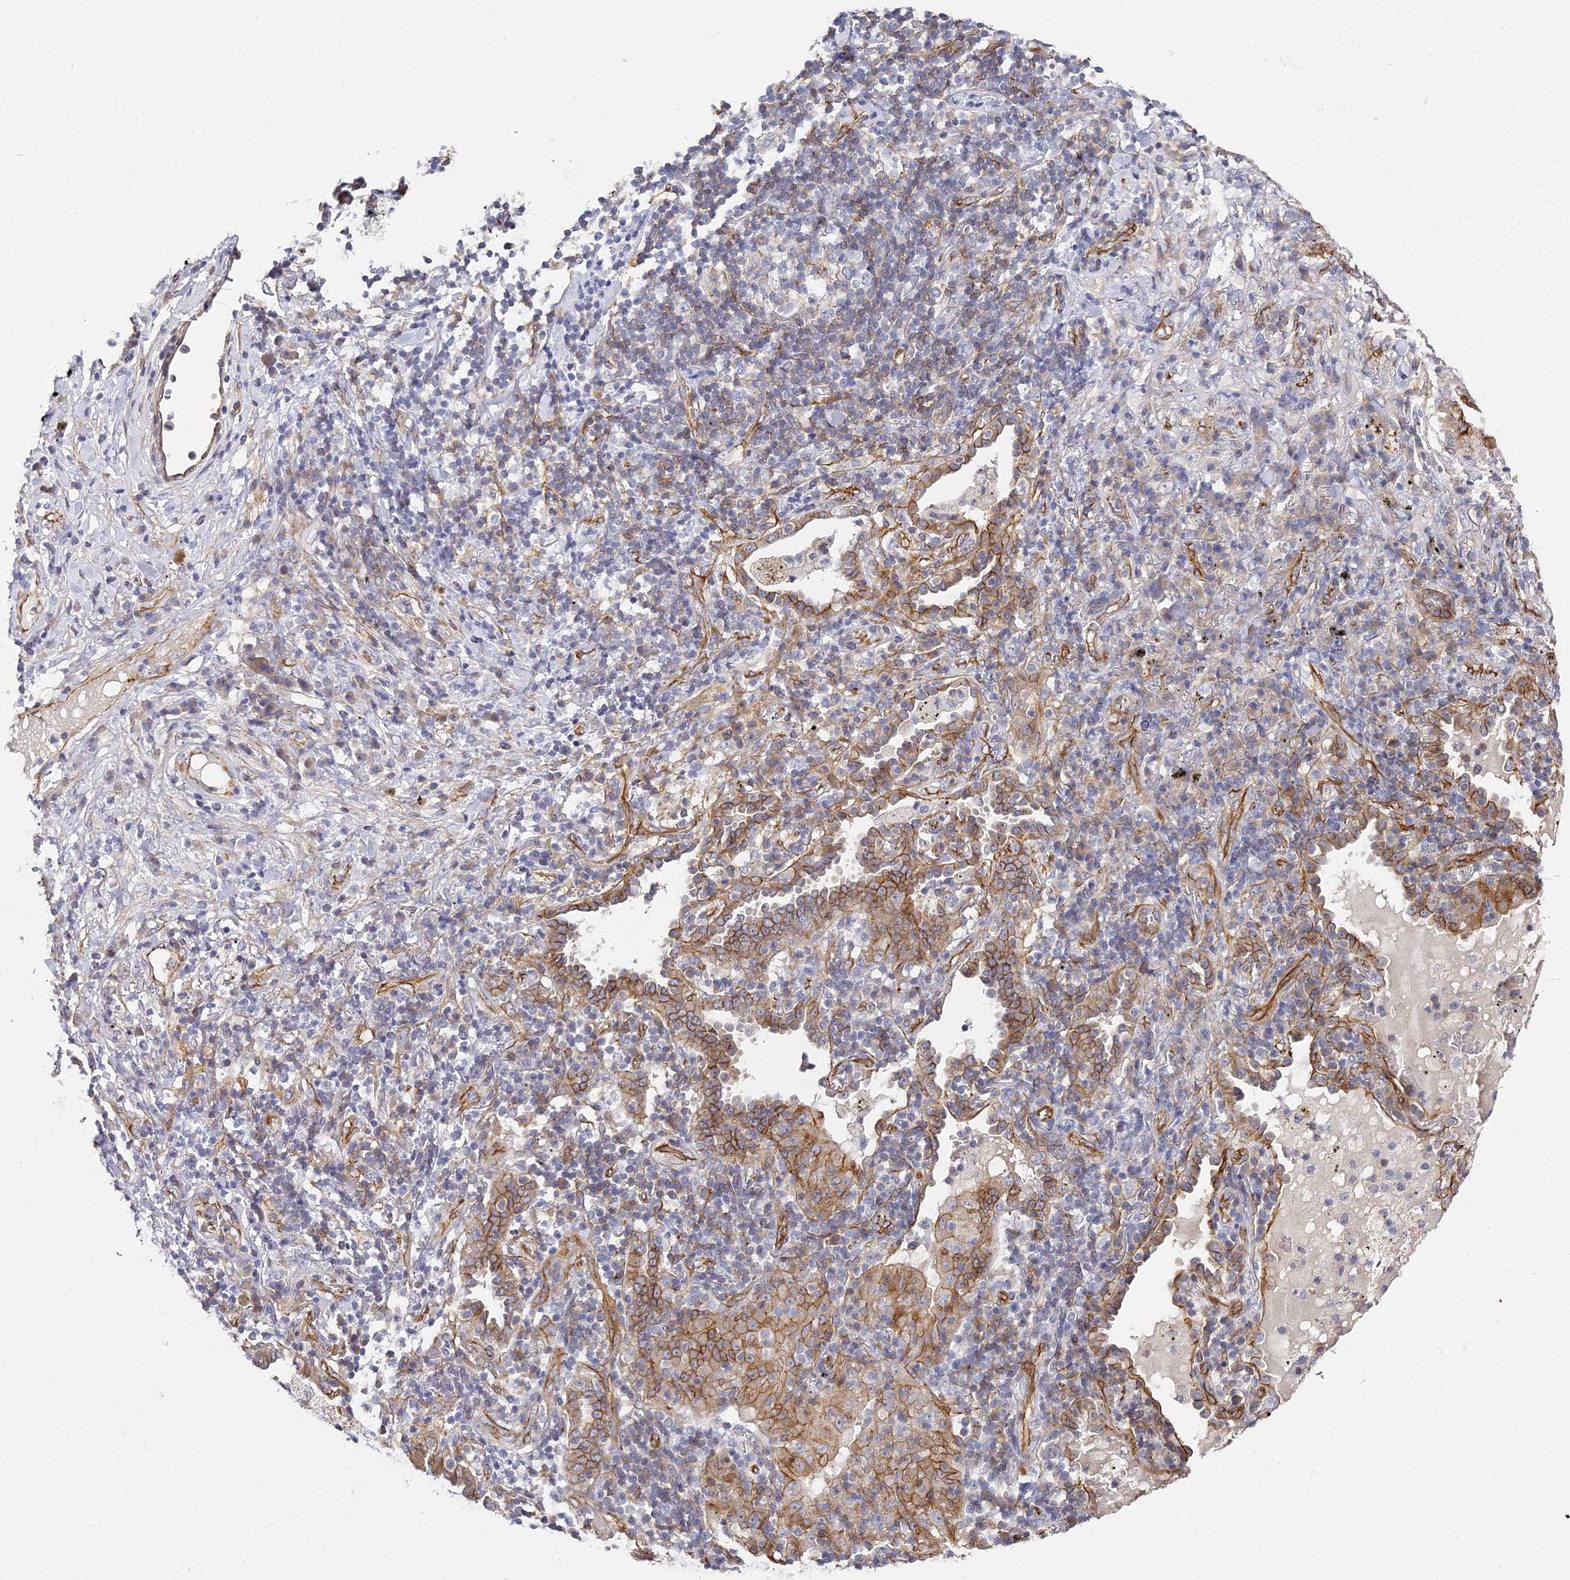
{"staining": {"intensity": "moderate", "quantity": ">75%", "location": "cytoplasmic/membranous"}, "tissue": "lung cancer", "cell_type": "Tumor cells", "image_type": "cancer", "snomed": [{"axis": "morphology", "description": "Squamous cell carcinoma, NOS"}, {"axis": "topography", "description": "Lung"}], "caption": "Lung cancer (squamous cell carcinoma) stained with DAB (3,3'-diaminobenzidine) IHC reveals medium levels of moderate cytoplasmic/membranous staining in approximately >75% of tumor cells.", "gene": "CCDC30", "patient": {"sex": "female", "age": 63}}